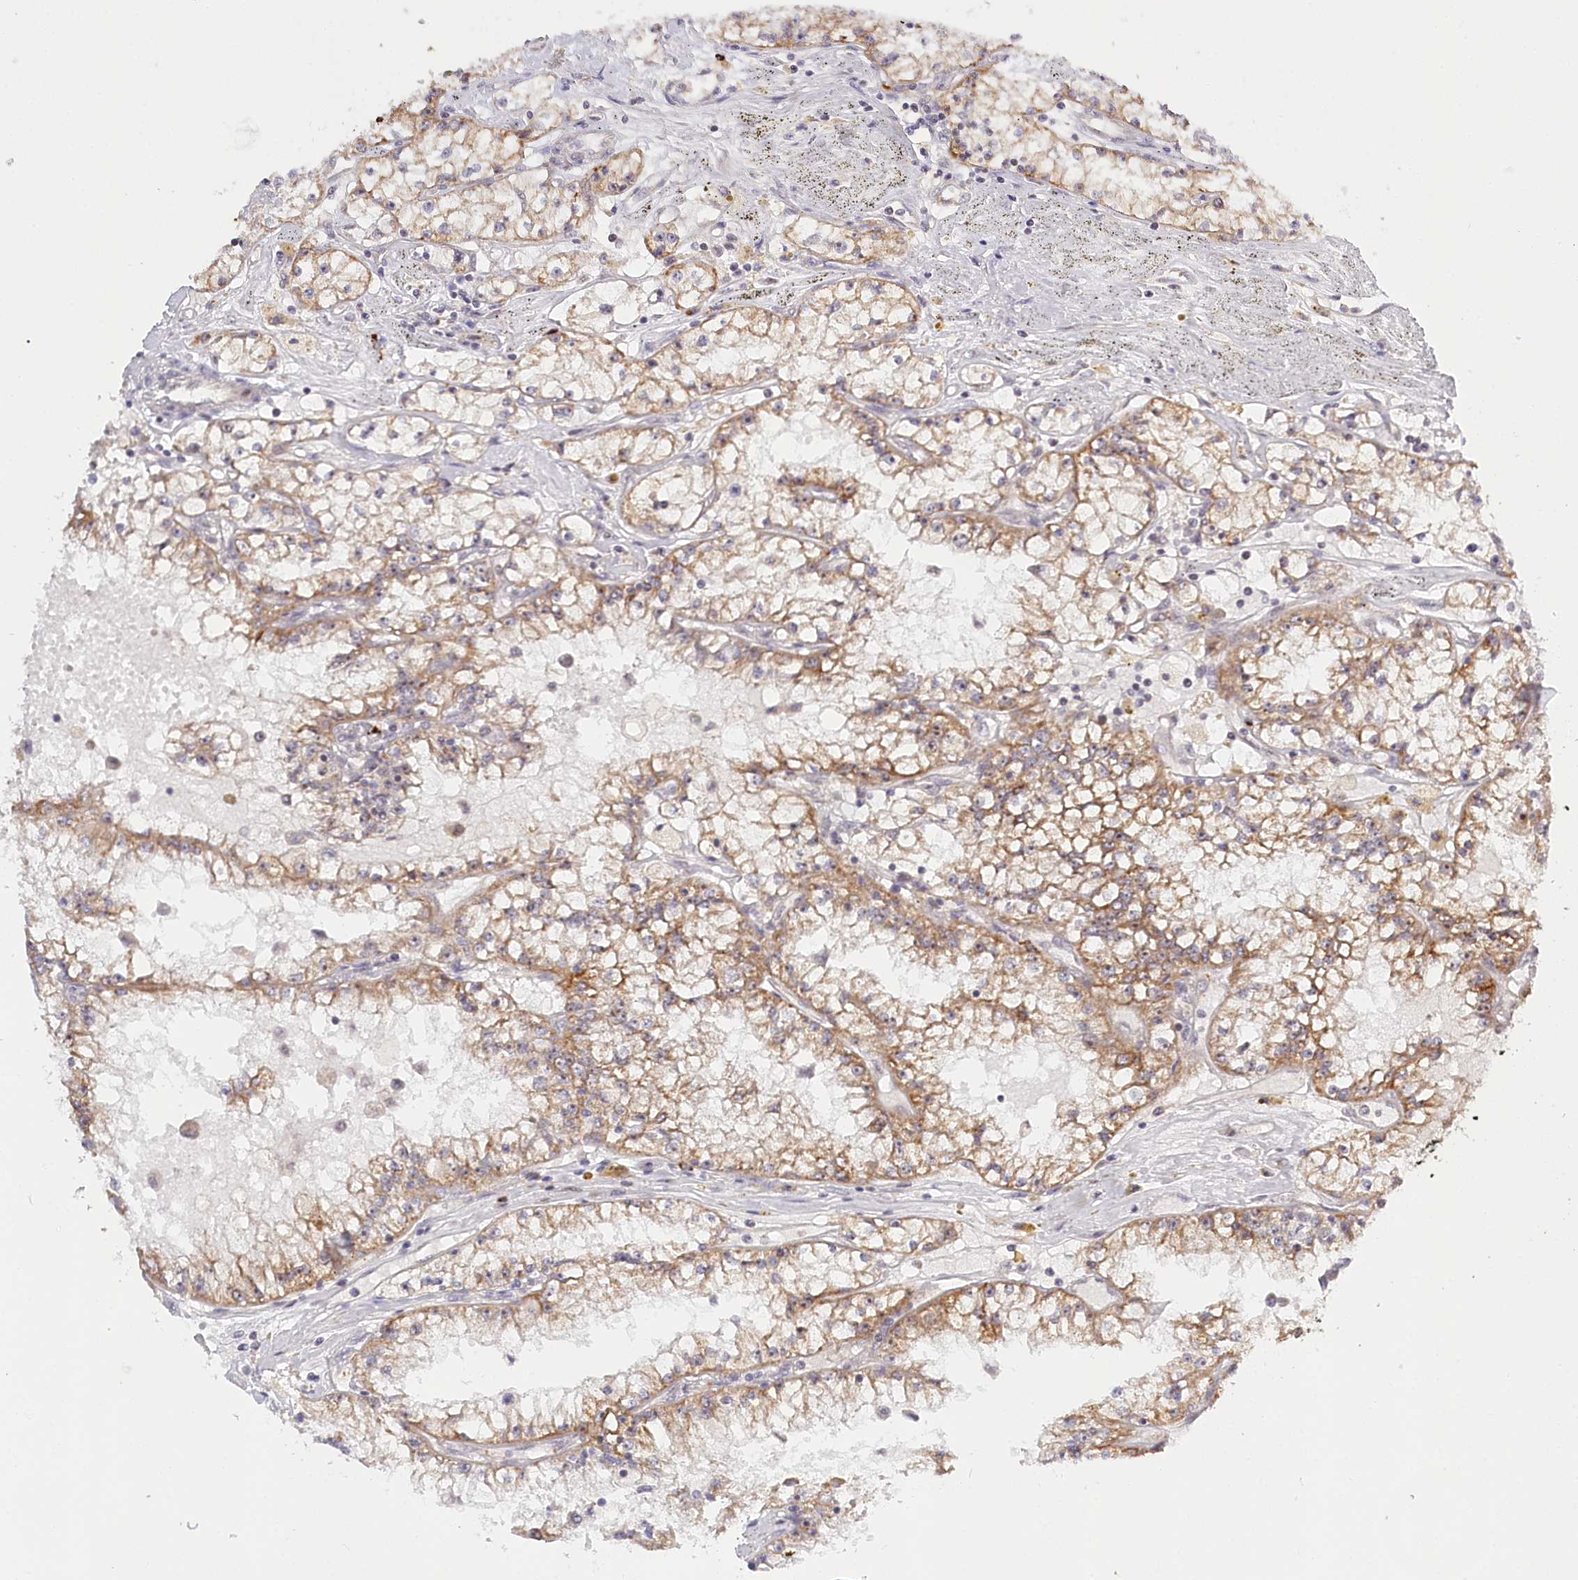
{"staining": {"intensity": "moderate", "quantity": ">75%", "location": "cytoplasmic/membranous"}, "tissue": "renal cancer", "cell_type": "Tumor cells", "image_type": "cancer", "snomed": [{"axis": "morphology", "description": "Adenocarcinoma, NOS"}, {"axis": "topography", "description": "Kidney"}], "caption": "Human renal adenocarcinoma stained with a protein marker shows moderate staining in tumor cells.", "gene": "RTN4IP1", "patient": {"sex": "male", "age": 56}}